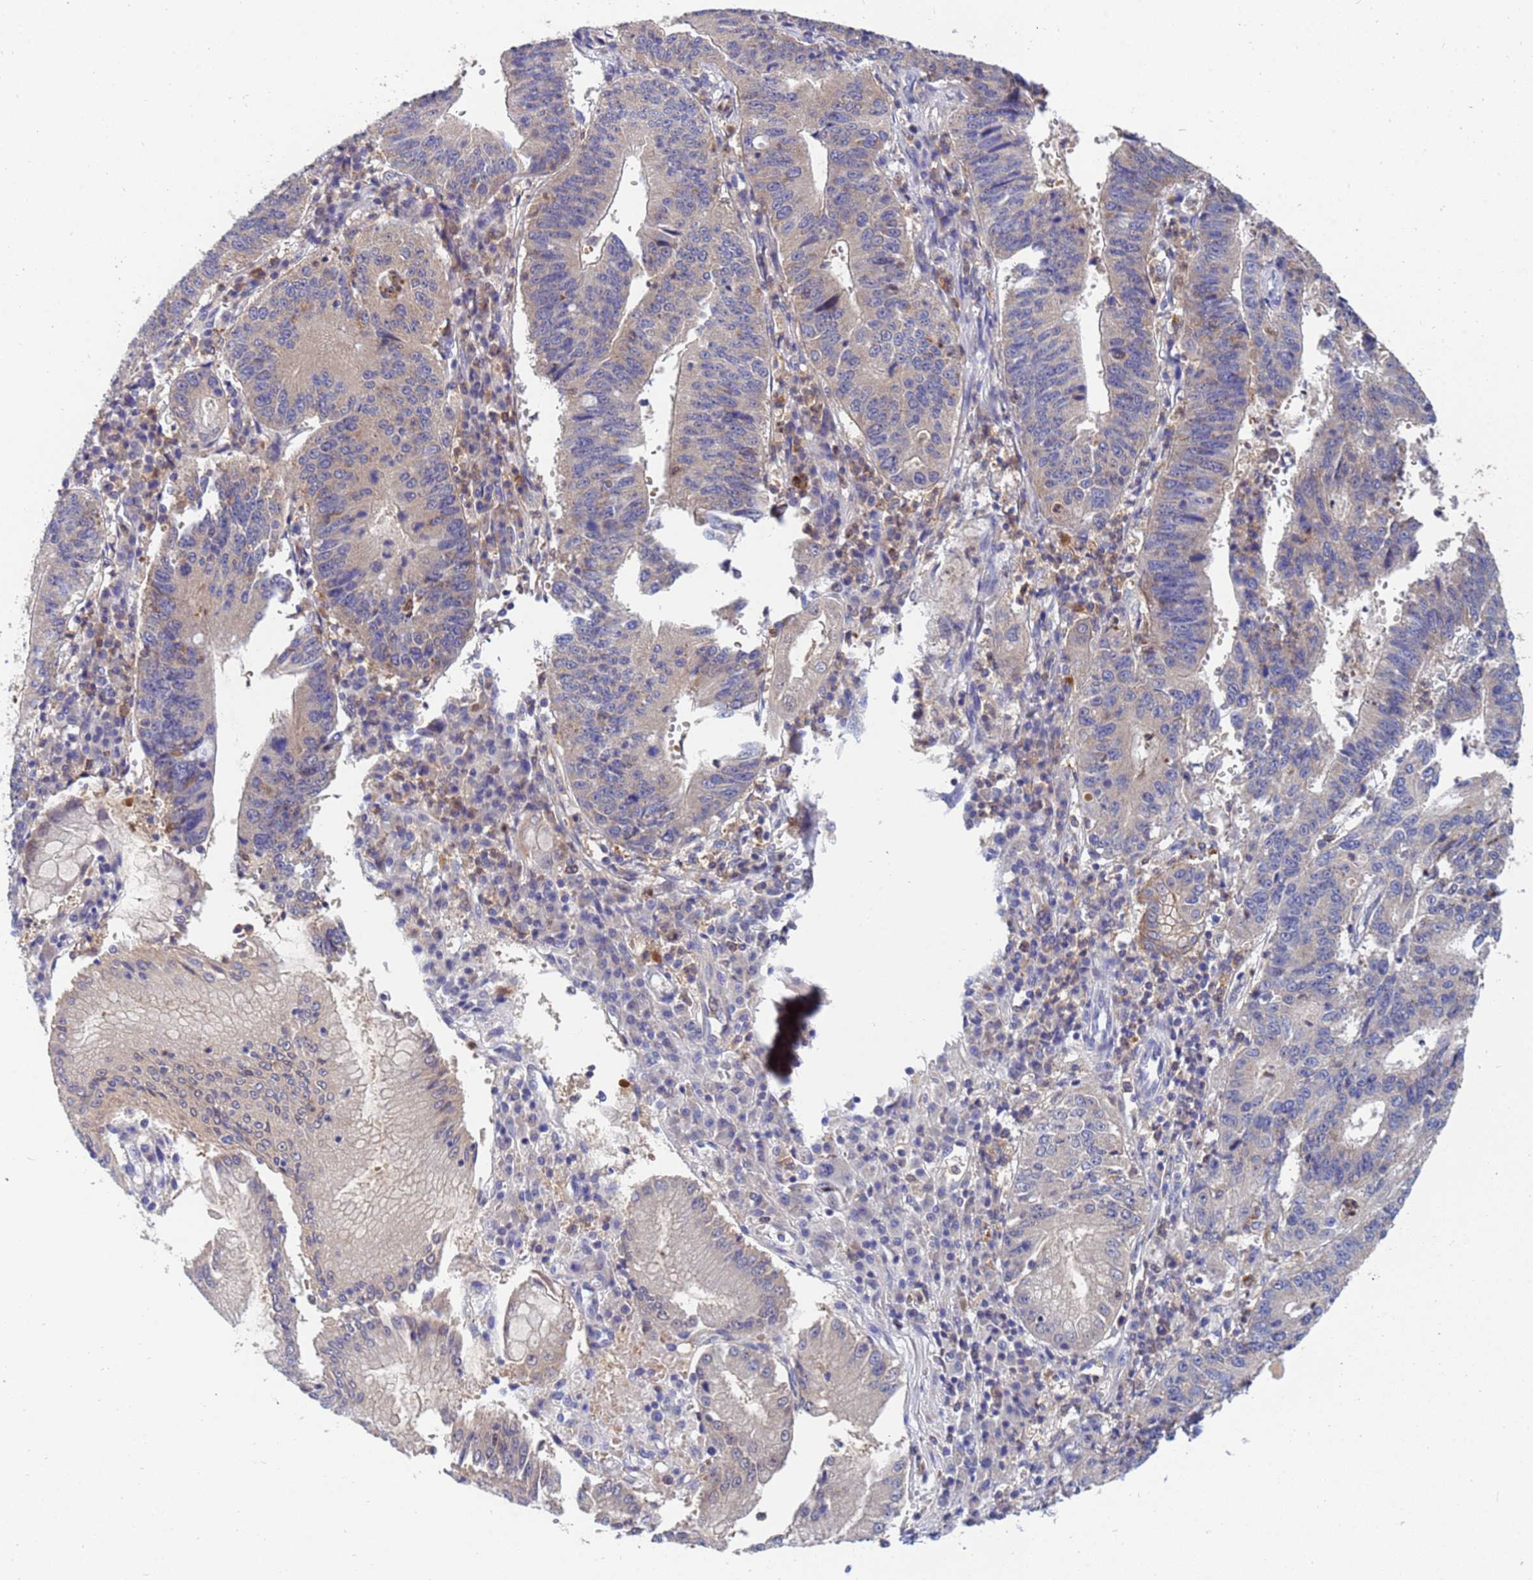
{"staining": {"intensity": "negative", "quantity": "none", "location": "none"}, "tissue": "stomach cancer", "cell_type": "Tumor cells", "image_type": "cancer", "snomed": [{"axis": "morphology", "description": "Adenocarcinoma, NOS"}, {"axis": "topography", "description": "Stomach"}], "caption": "Protein analysis of stomach cancer demonstrates no significant positivity in tumor cells.", "gene": "TTLL11", "patient": {"sex": "male", "age": 59}}